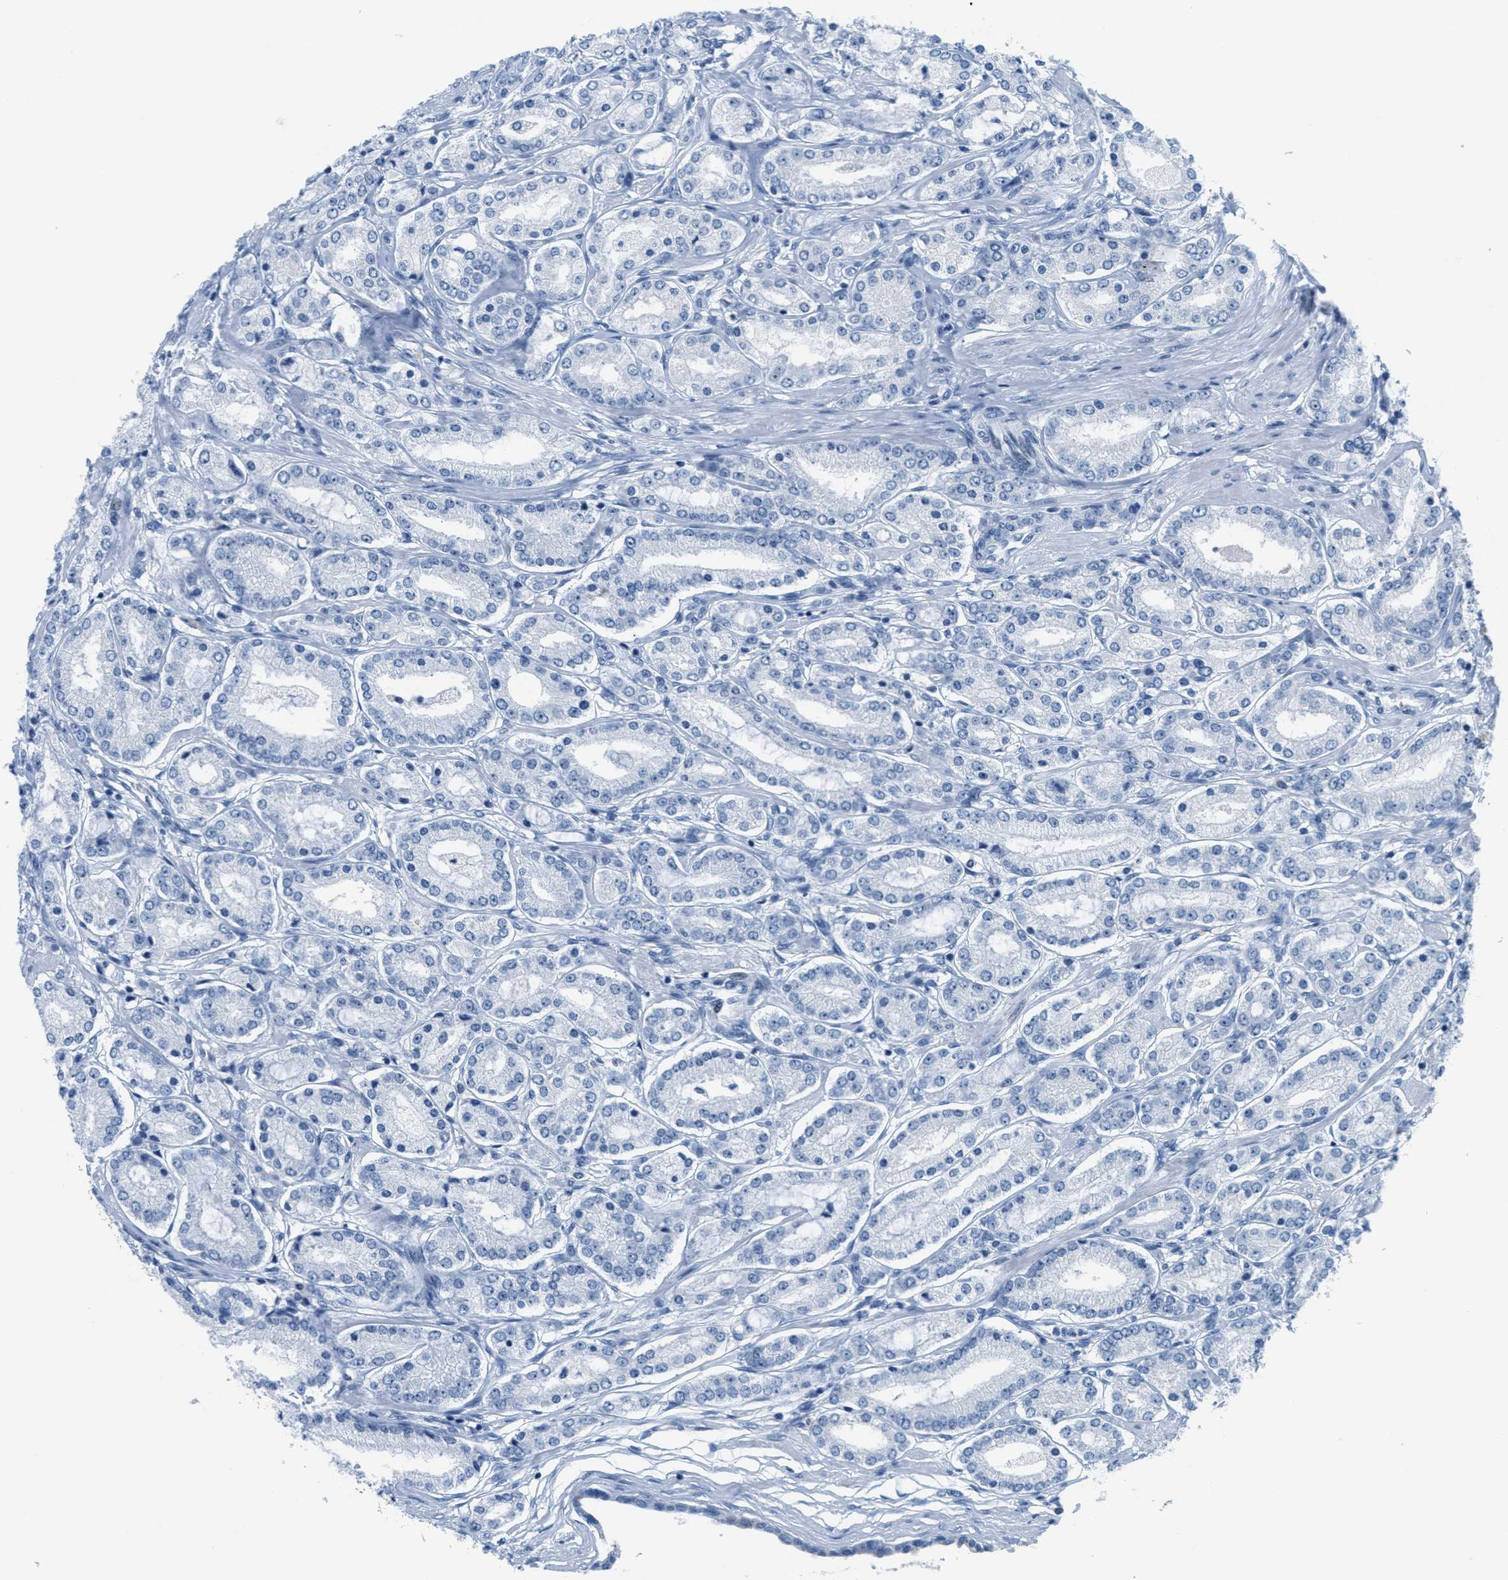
{"staining": {"intensity": "negative", "quantity": "none", "location": "none"}, "tissue": "prostate cancer", "cell_type": "Tumor cells", "image_type": "cancer", "snomed": [{"axis": "morphology", "description": "Adenocarcinoma, Low grade"}, {"axis": "topography", "description": "Prostate"}], "caption": "Immunohistochemistry histopathology image of human low-grade adenocarcinoma (prostate) stained for a protein (brown), which displays no staining in tumor cells.", "gene": "GPM6A", "patient": {"sex": "male", "age": 63}}